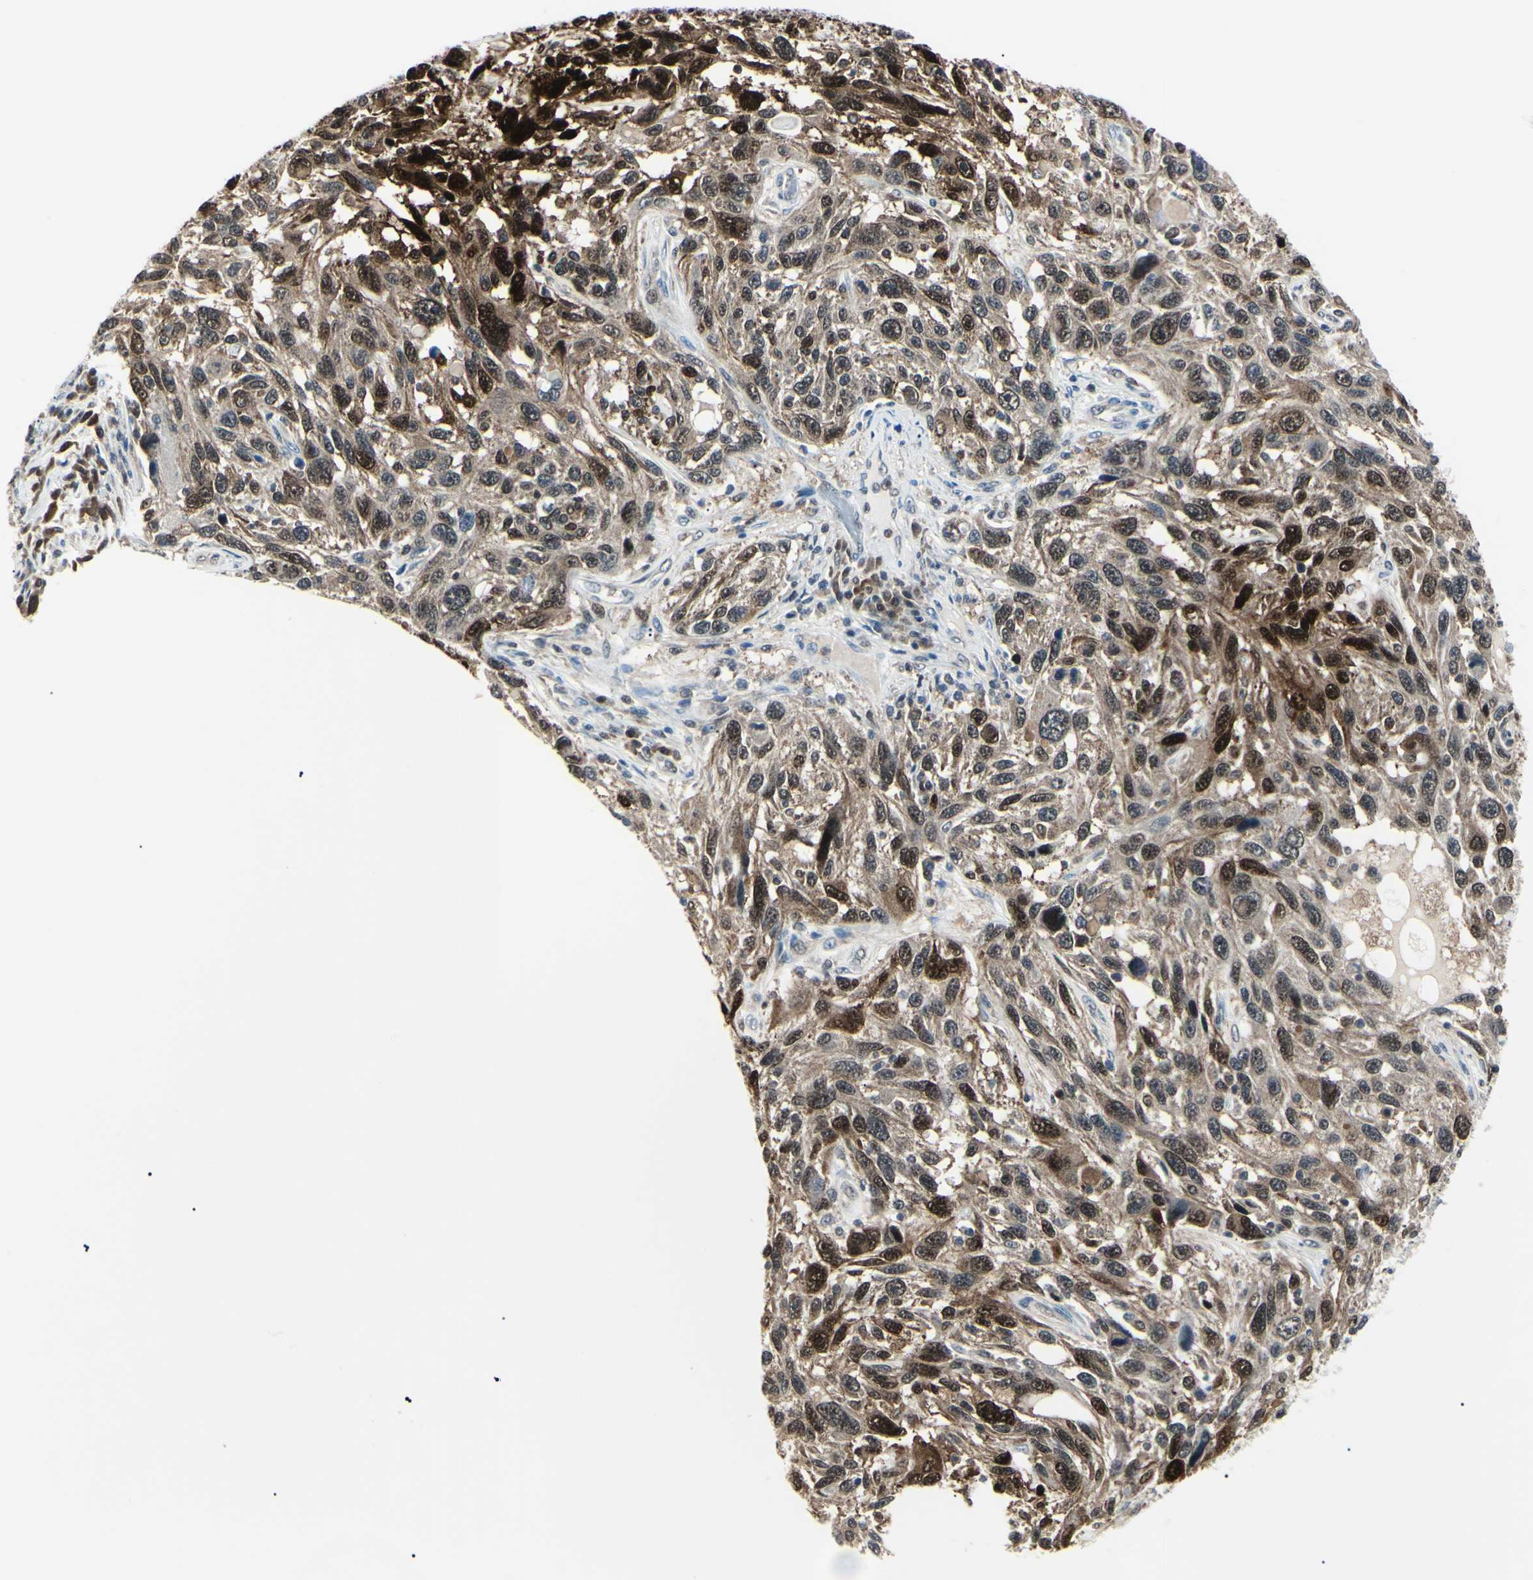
{"staining": {"intensity": "strong", "quantity": "25%-75%", "location": "cytoplasmic/membranous,nuclear"}, "tissue": "melanoma", "cell_type": "Tumor cells", "image_type": "cancer", "snomed": [{"axis": "morphology", "description": "Malignant melanoma, NOS"}, {"axis": "topography", "description": "Skin"}], "caption": "Strong cytoplasmic/membranous and nuclear positivity for a protein is seen in approximately 25%-75% of tumor cells of melanoma using immunohistochemistry (IHC).", "gene": "PGK1", "patient": {"sex": "male", "age": 53}}